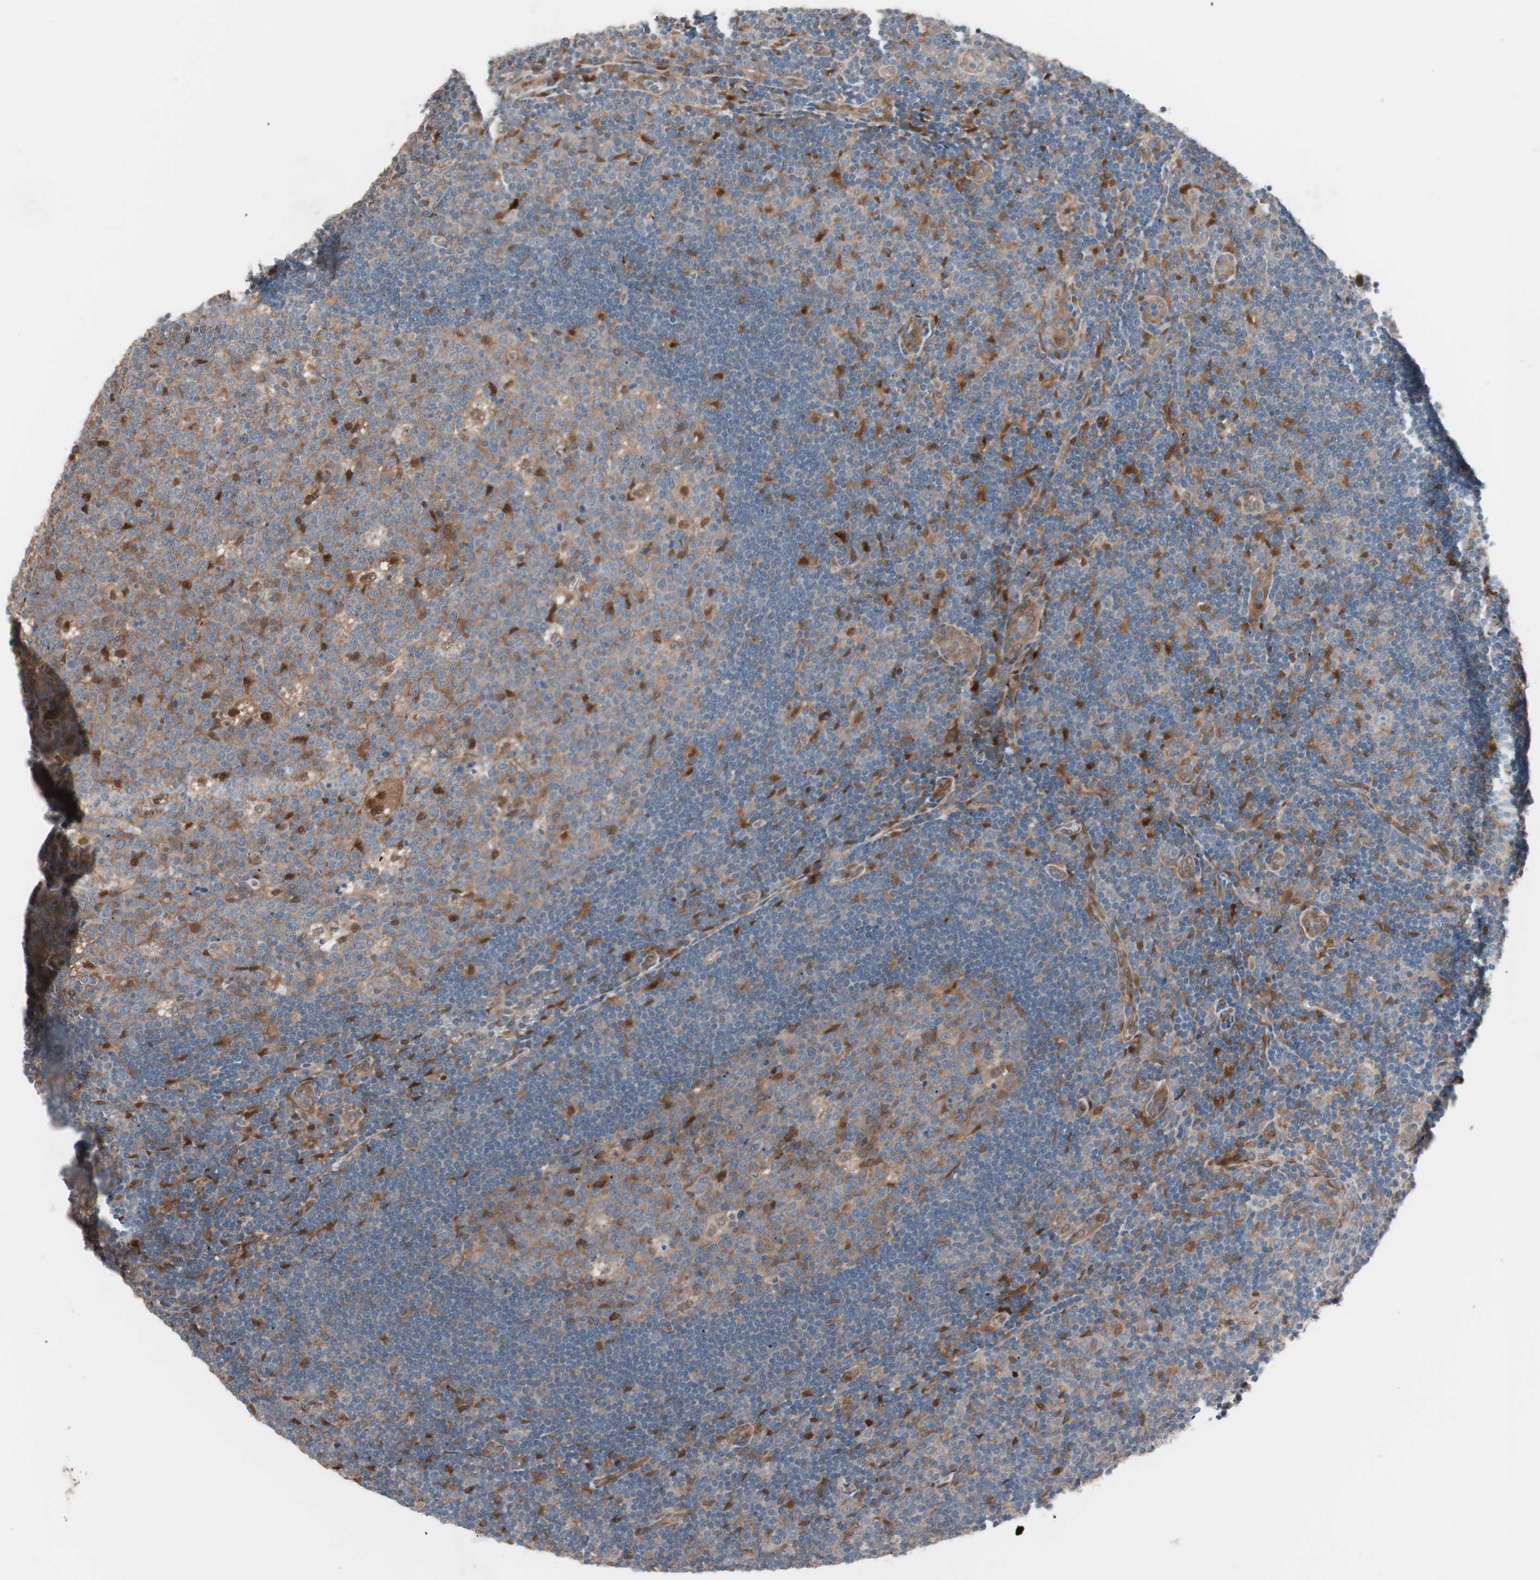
{"staining": {"intensity": "moderate", "quantity": ">75%", "location": "cytoplasmic/membranous"}, "tissue": "lymph node", "cell_type": "Germinal center cells", "image_type": "normal", "snomed": [{"axis": "morphology", "description": "Normal tissue, NOS"}, {"axis": "topography", "description": "Lymph node"}, {"axis": "topography", "description": "Salivary gland"}], "caption": "Lymph node stained with IHC demonstrates moderate cytoplasmic/membranous expression in about >75% of germinal center cells. The protein of interest is shown in brown color, while the nuclei are stained blue.", "gene": "FAAH", "patient": {"sex": "male", "age": 8}}